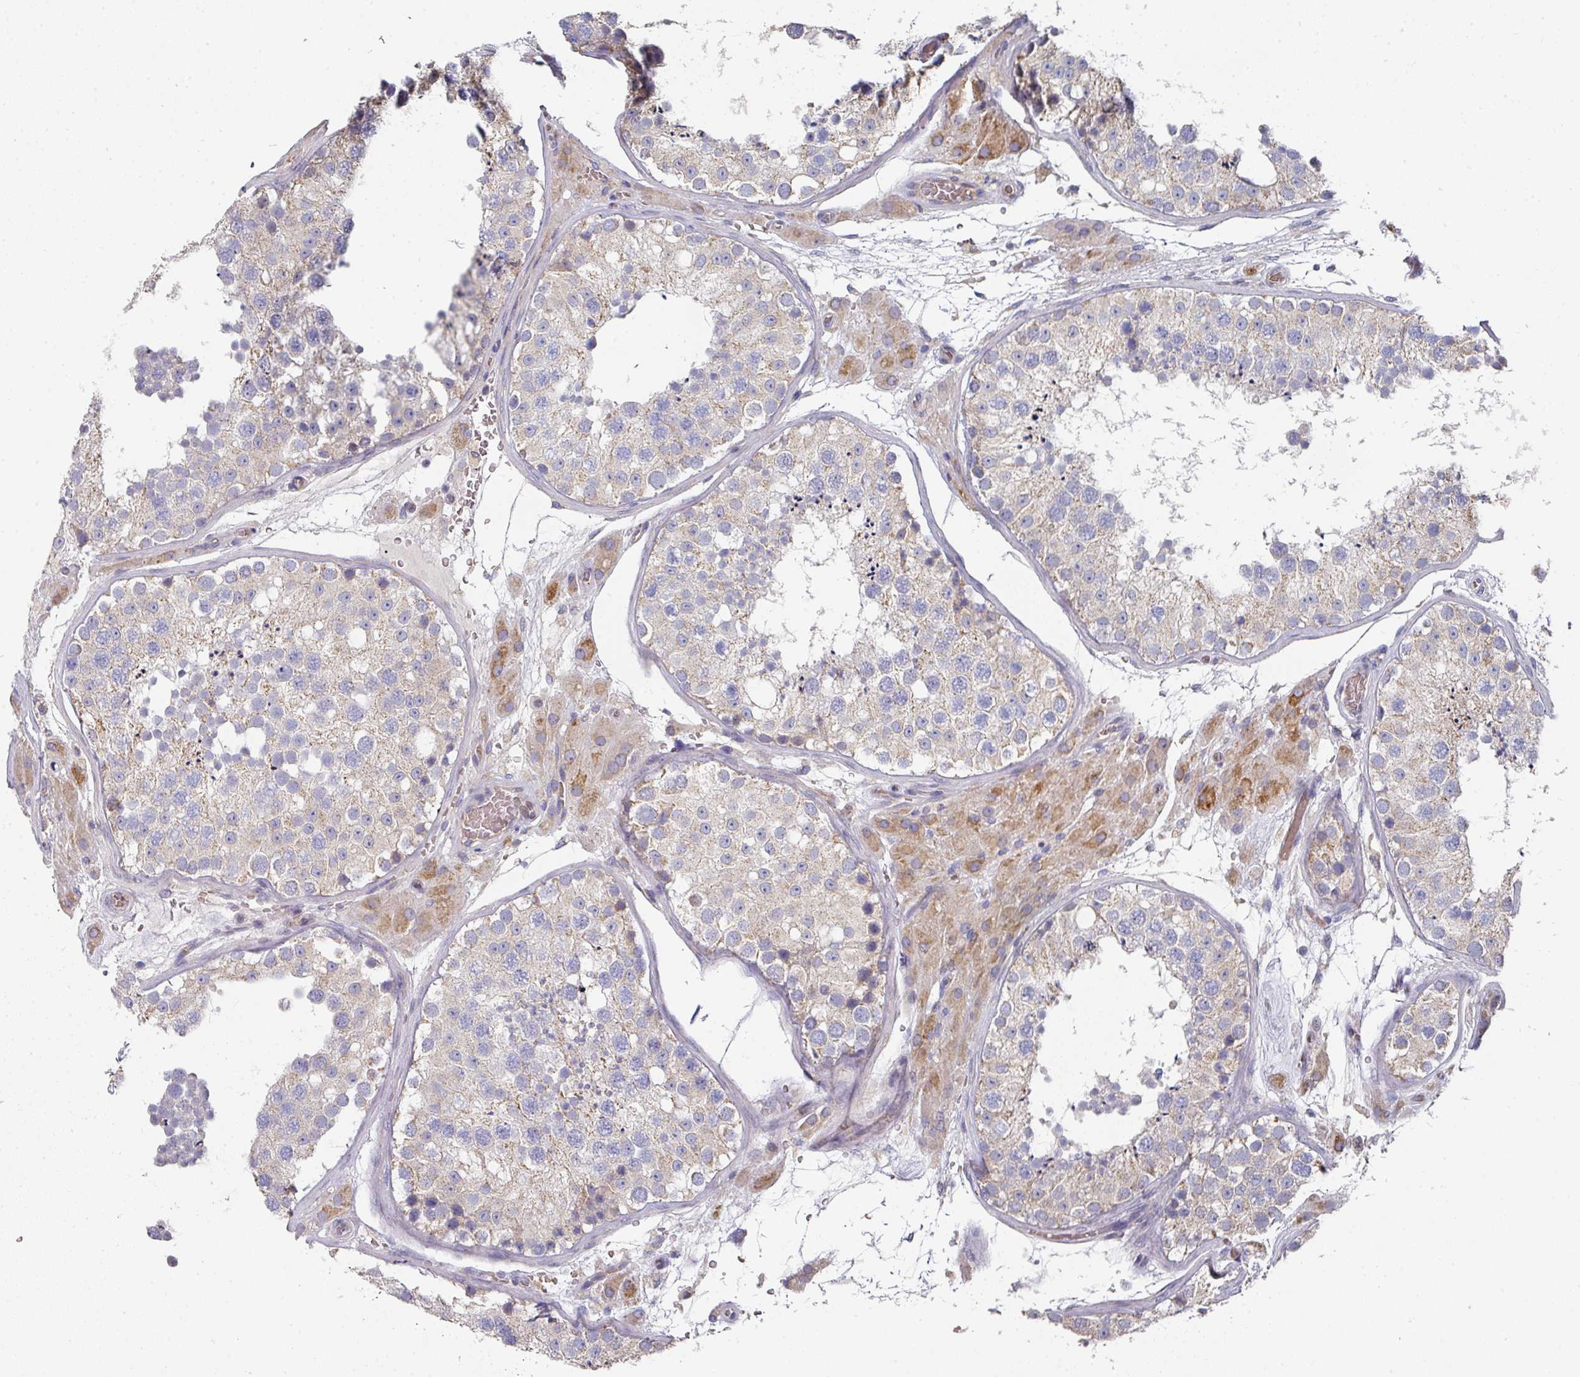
{"staining": {"intensity": "moderate", "quantity": "<25%", "location": "cytoplasmic/membranous"}, "tissue": "testis", "cell_type": "Cells in seminiferous ducts", "image_type": "normal", "snomed": [{"axis": "morphology", "description": "Normal tissue, NOS"}, {"axis": "topography", "description": "Testis"}], "caption": "Testis stained with IHC displays moderate cytoplasmic/membranous staining in about <25% of cells in seminiferous ducts.", "gene": "PYROXD2", "patient": {"sex": "male", "age": 26}}